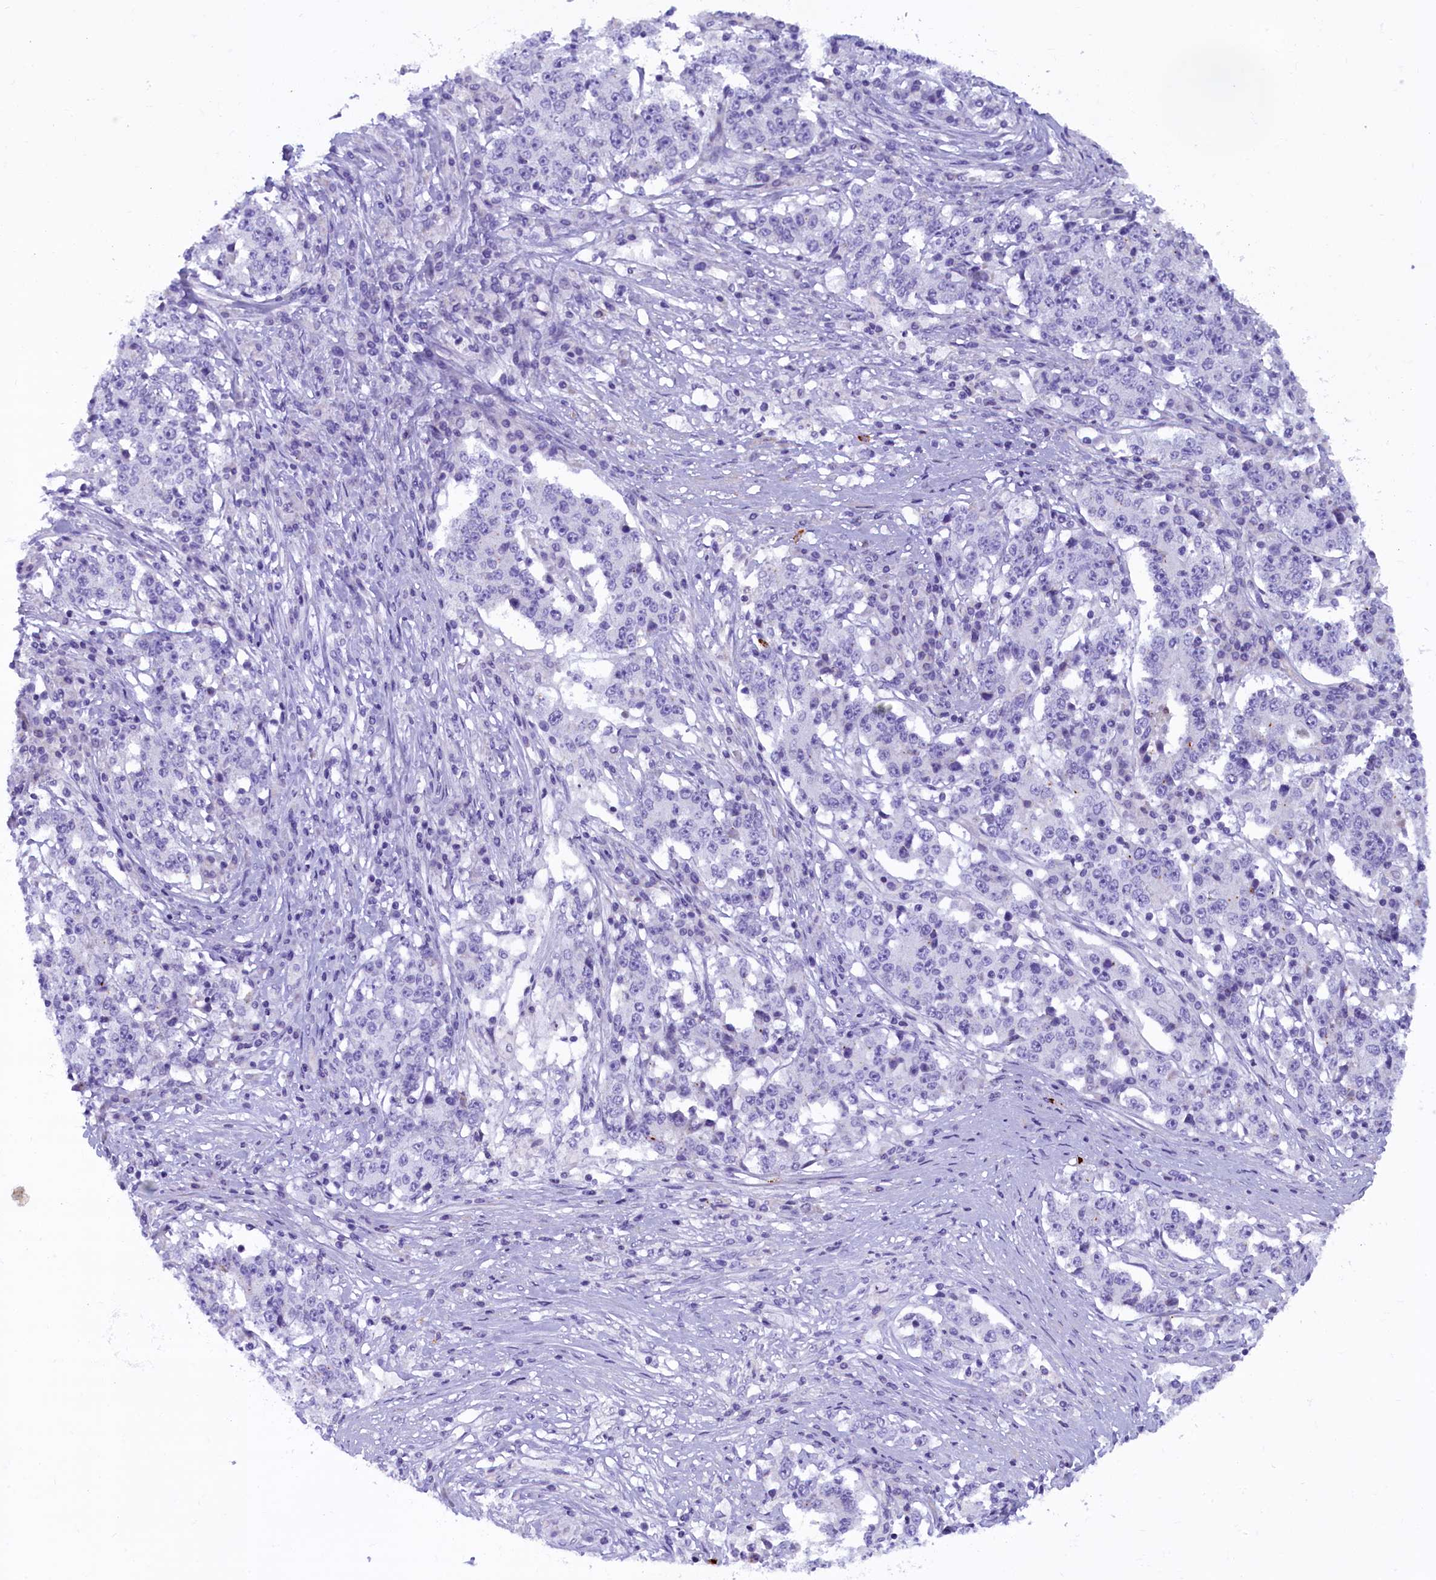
{"staining": {"intensity": "negative", "quantity": "none", "location": "none"}, "tissue": "stomach cancer", "cell_type": "Tumor cells", "image_type": "cancer", "snomed": [{"axis": "morphology", "description": "Adenocarcinoma, NOS"}, {"axis": "topography", "description": "Stomach"}], "caption": "Tumor cells are negative for brown protein staining in stomach adenocarcinoma.", "gene": "RTTN", "patient": {"sex": "male", "age": 59}}